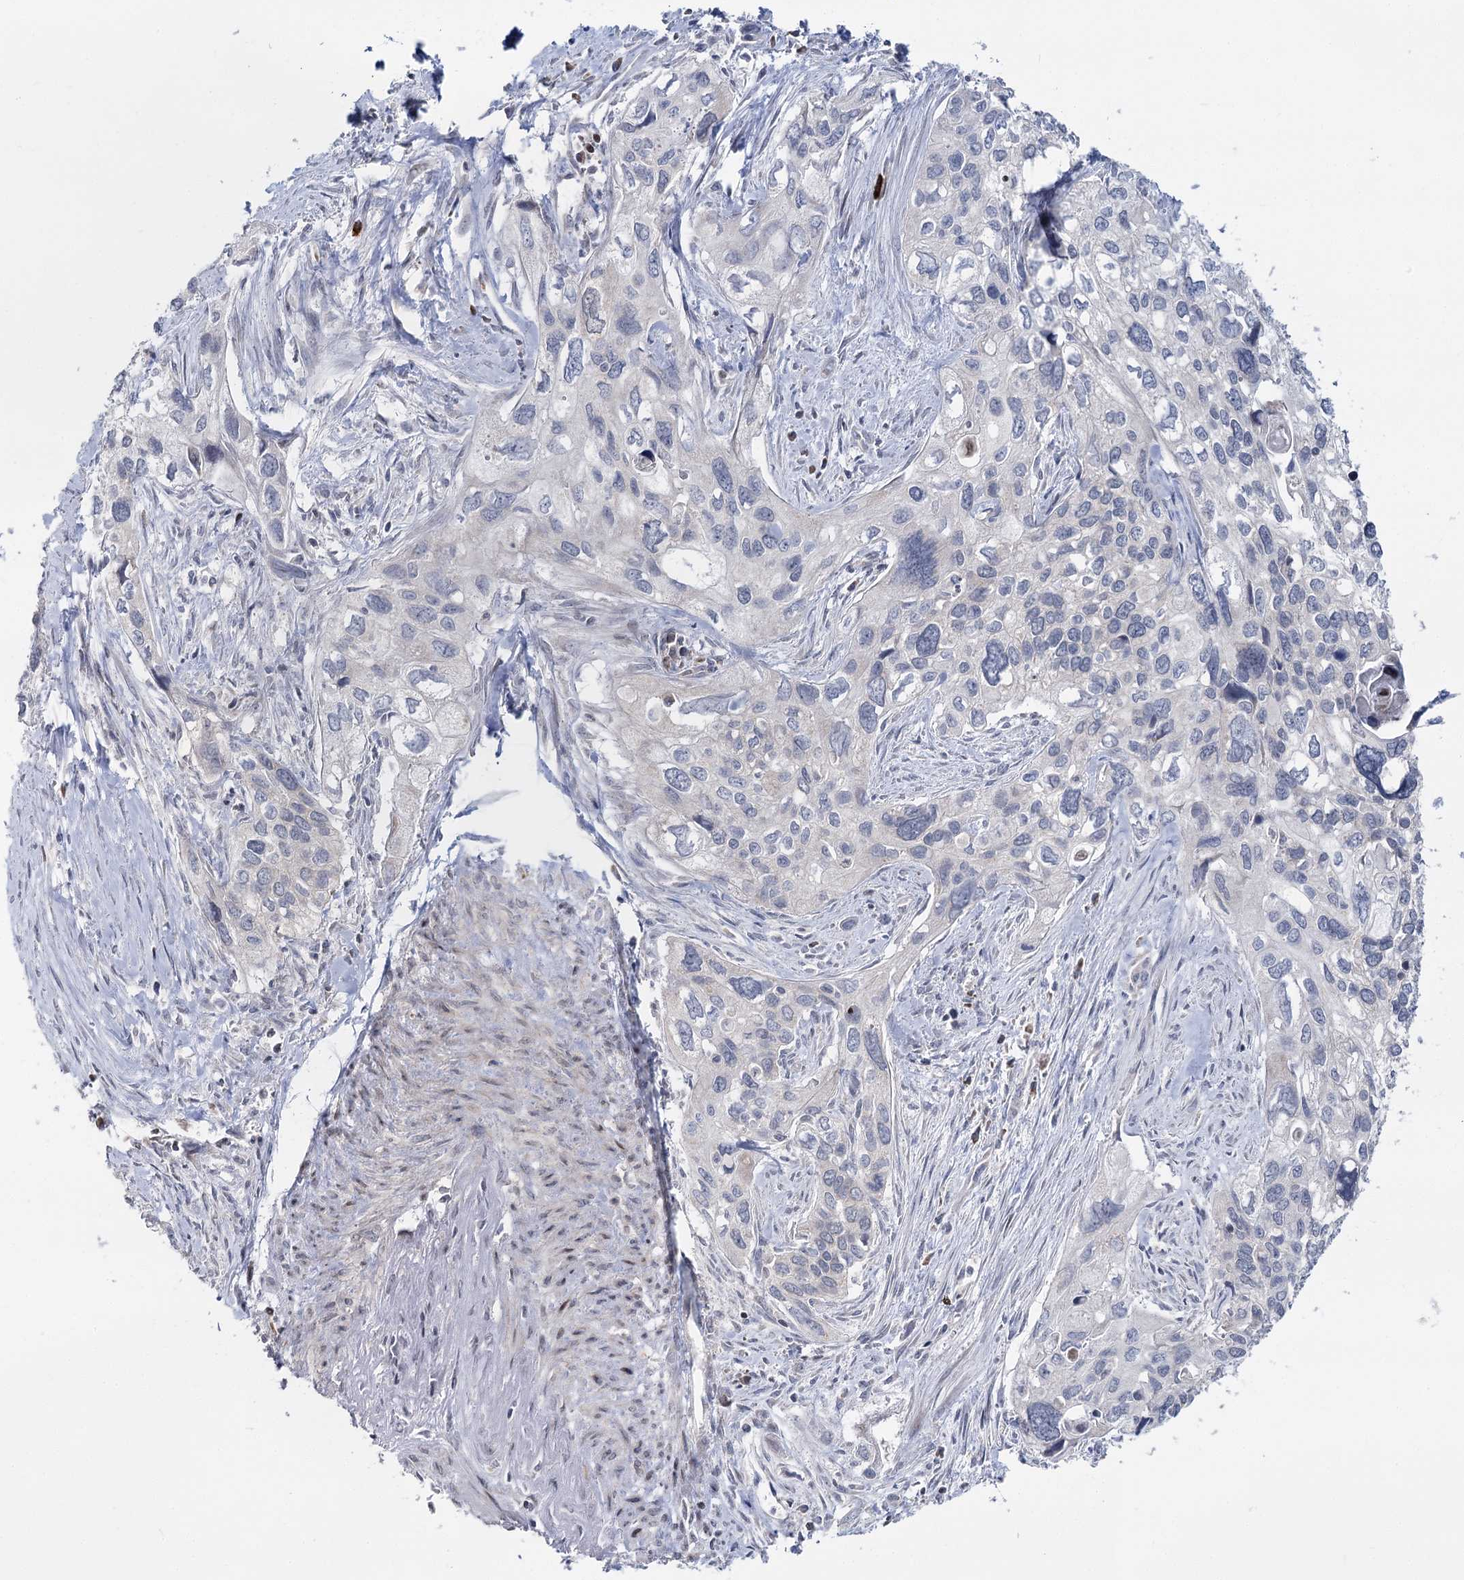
{"staining": {"intensity": "negative", "quantity": "none", "location": "none"}, "tissue": "cervical cancer", "cell_type": "Tumor cells", "image_type": "cancer", "snomed": [{"axis": "morphology", "description": "Squamous cell carcinoma, NOS"}, {"axis": "topography", "description": "Cervix"}], "caption": "High magnification brightfield microscopy of cervical cancer stained with DAB (3,3'-diaminobenzidine) (brown) and counterstained with hematoxylin (blue): tumor cells show no significant positivity.", "gene": "PTGR1", "patient": {"sex": "female", "age": 55}}